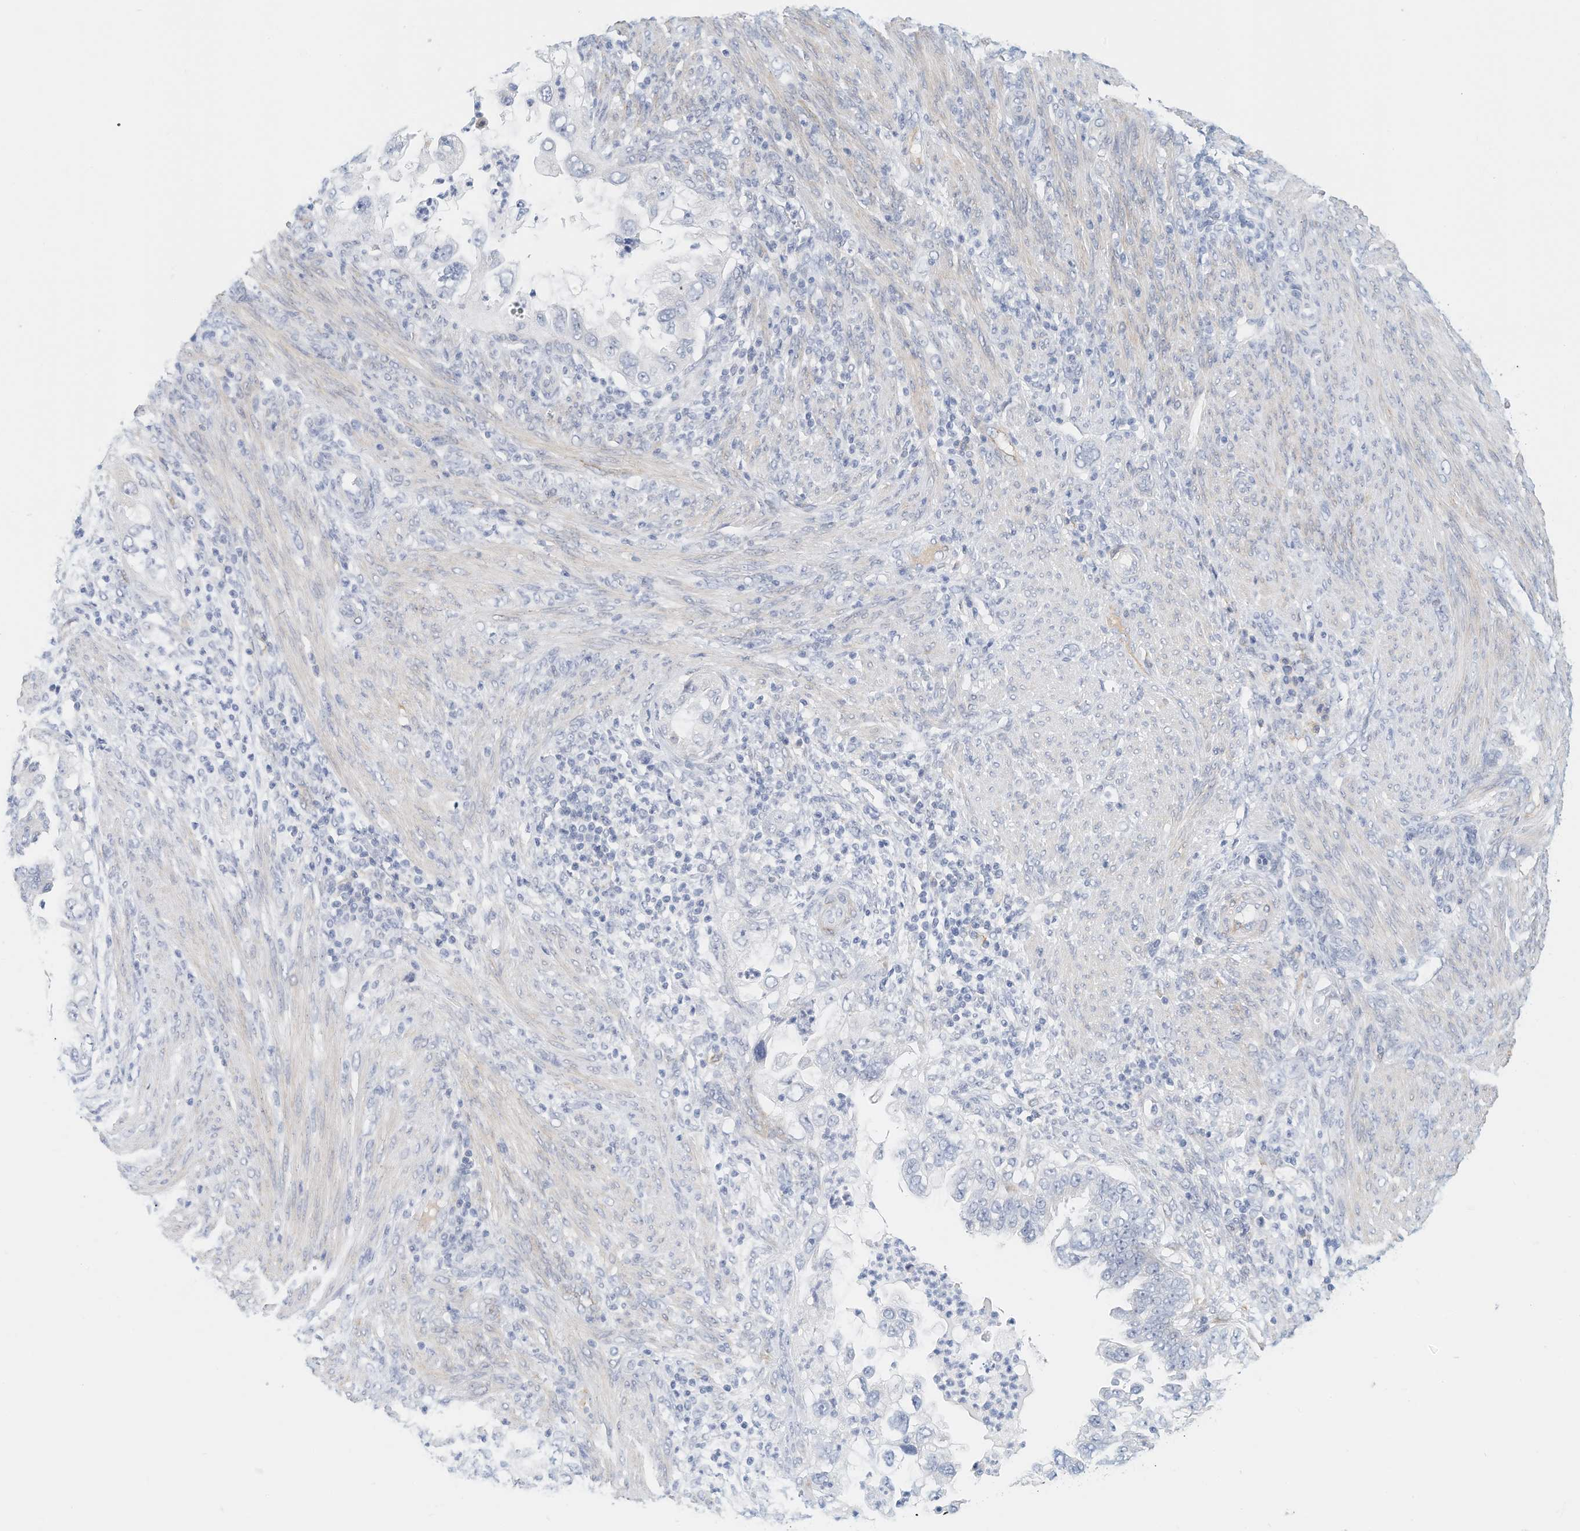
{"staining": {"intensity": "negative", "quantity": "none", "location": "none"}, "tissue": "endometrial cancer", "cell_type": "Tumor cells", "image_type": "cancer", "snomed": [{"axis": "morphology", "description": "Adenocarcinoma, NOS"}, {"axis": "topography", "description": "Endometrium"}], "caption": "Immunohistochemistry photomicrograph of endometrial cancer stained for a protein (brown), which displays no staining in tumor cells.", "gene": "ARHGAP28", "patient": {"sex": "female", "age": 85}}